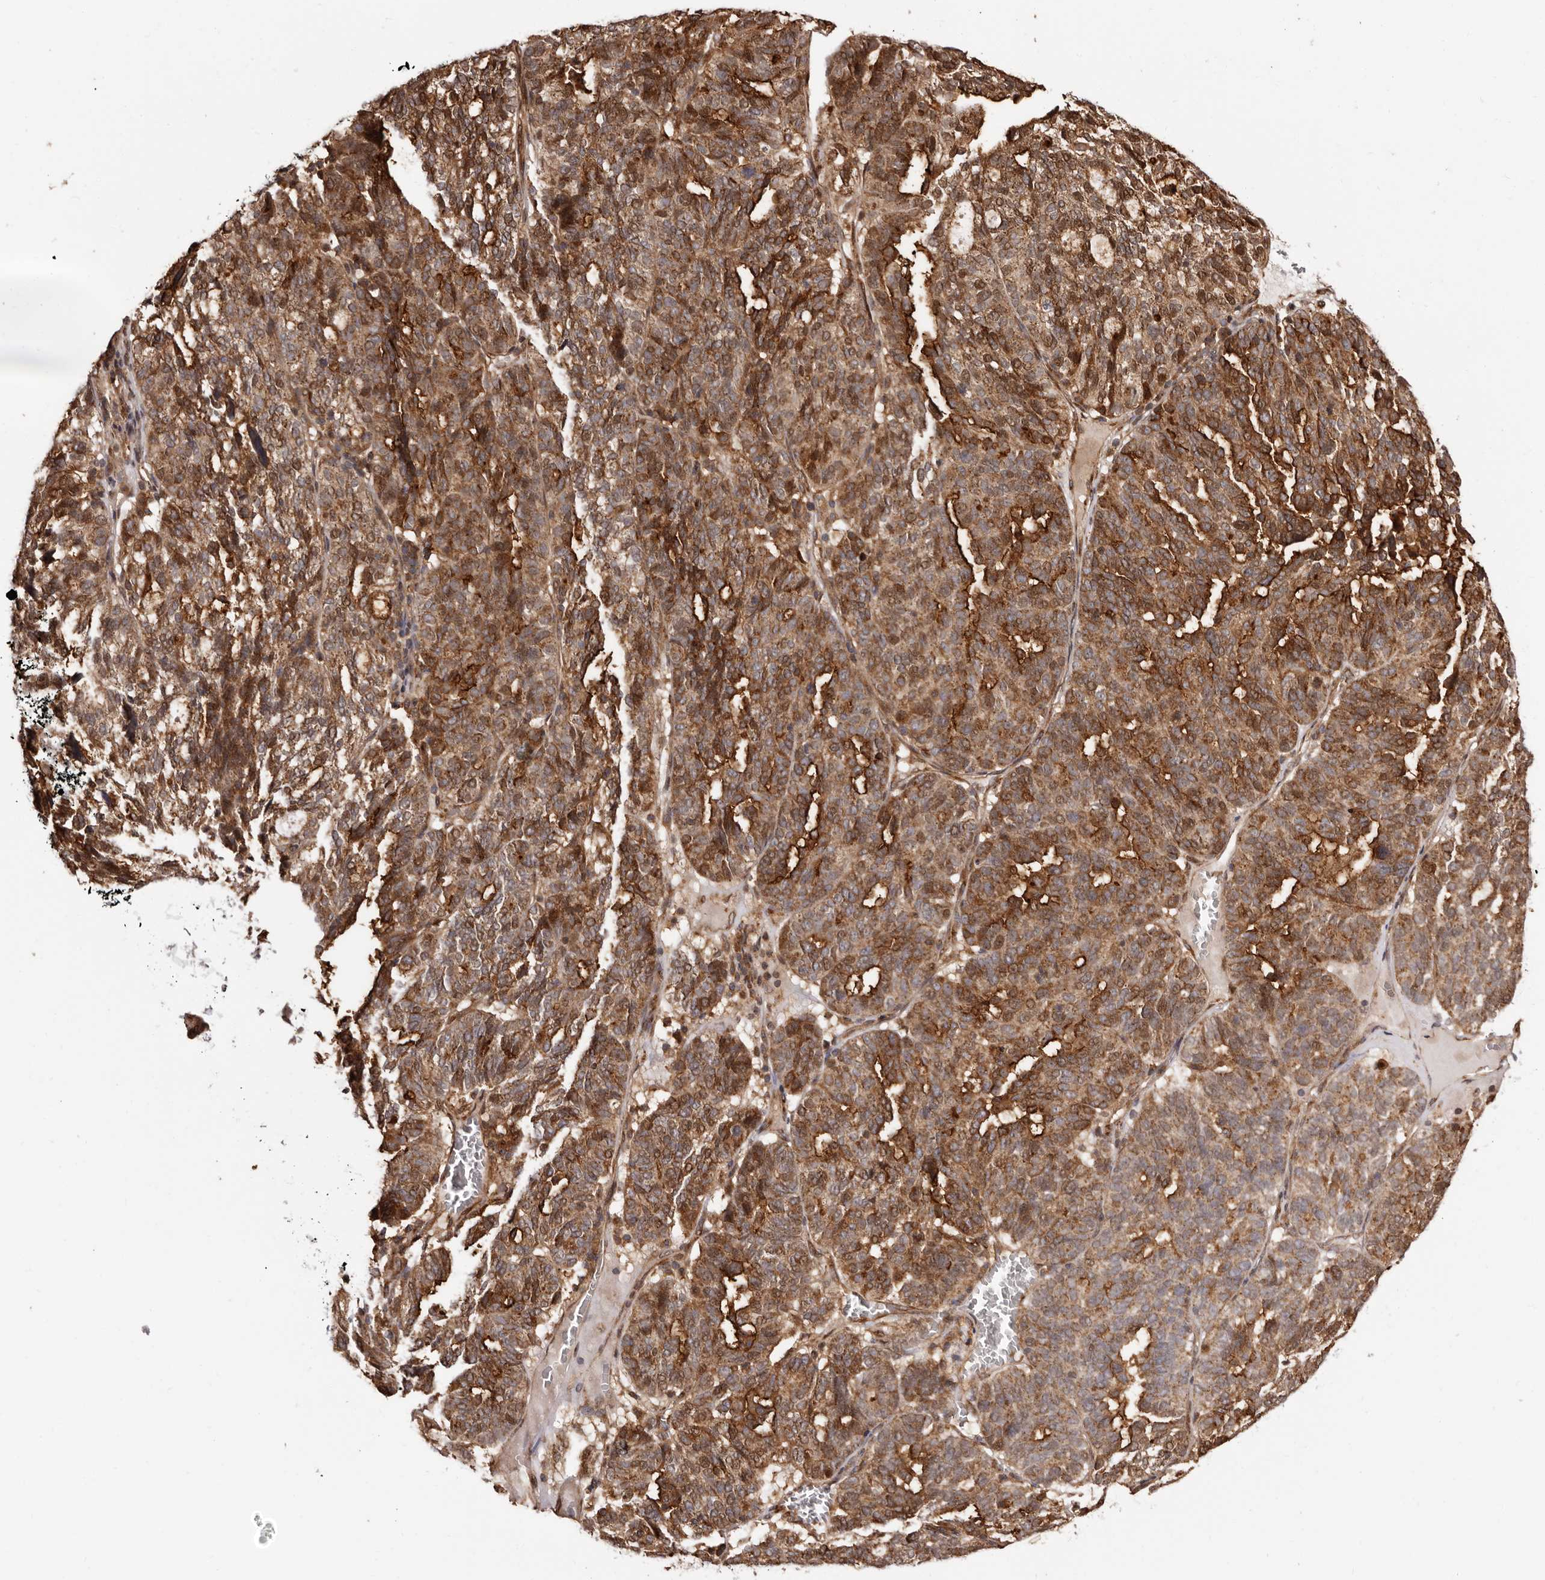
{"staining": {"intensity": "strong", "quantity": ">75%", "location": "cytoplasmic/membranous"}, "tissue": "ovarian cancer", "cell_type": "Tumor cells", "image_type": "cancer", "snomed": [{"axis": "morphology", "description": "Cystadenocarcinoma, serous, NOS"}, {"axis": "topography", "description": "Ovary"}], "caption": "Protein expression analysis of ovarian cancer shows strong cytoplasmic/membranous staining in approximately >75% of tumor cells.", "gene": "GPR27", "patient": {"sex": "female", "age": 59}}